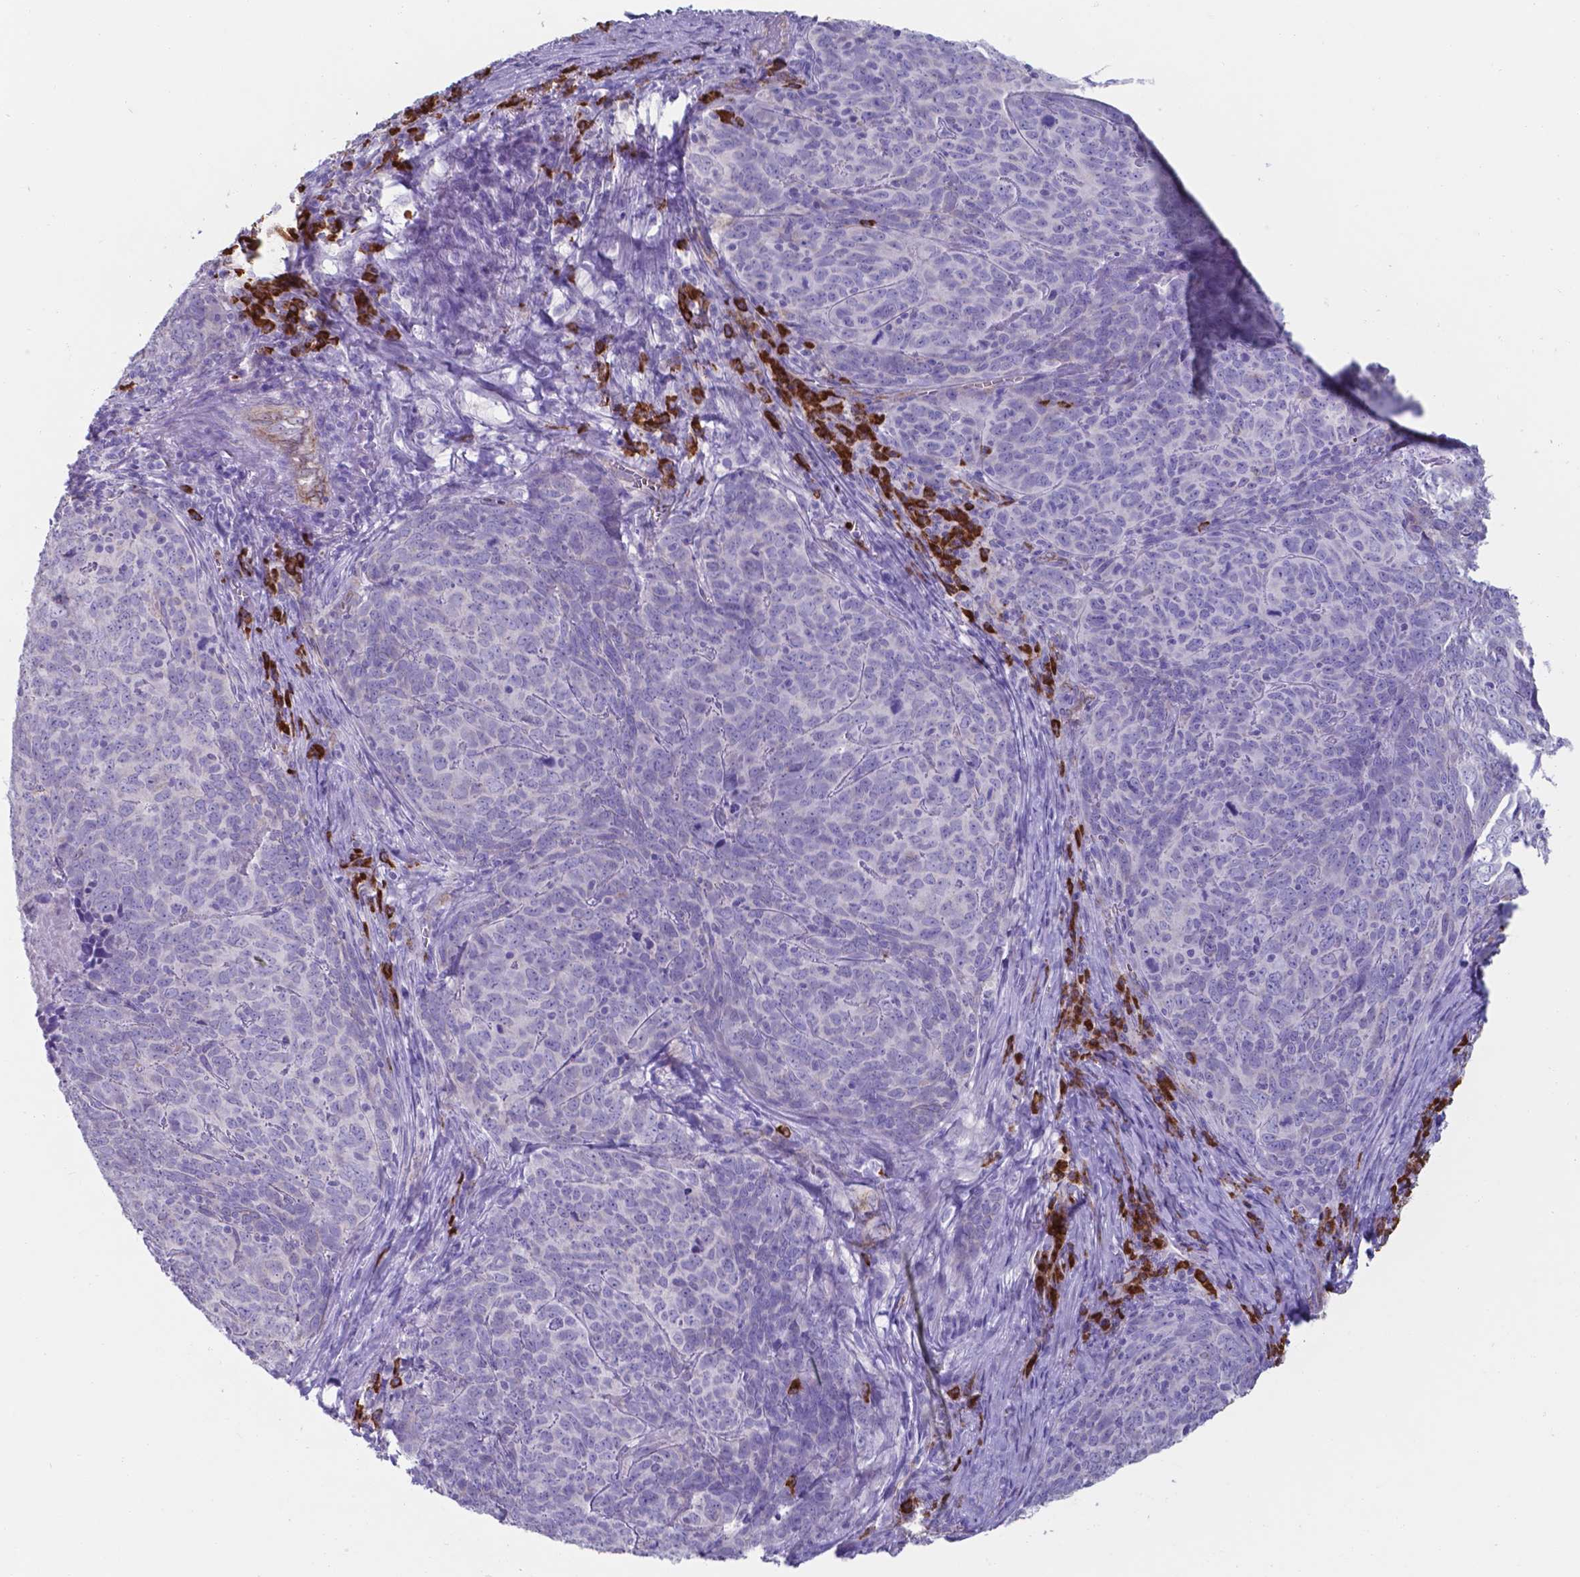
{"staining": {"intensity": "negative", "quantity": "none", "location": "none"}, "tissue": "skin cancer", "cell_type": "Tumor cells", "image_type": "cancer", "snomed": [{"axis": "morphology", "description": "Squamous cell carcinoma, NOS"}, {"axis": "topography", "description": "Skin"}, {"axis": "topography", "description": "Anal"}], "caption": "Squamous cell carcinoma (skin) stained for a protein using IHC exhibits no expression tumor cells.", "gene": "UBE2J1", "patient": {"sex": "female", "age": 51}}